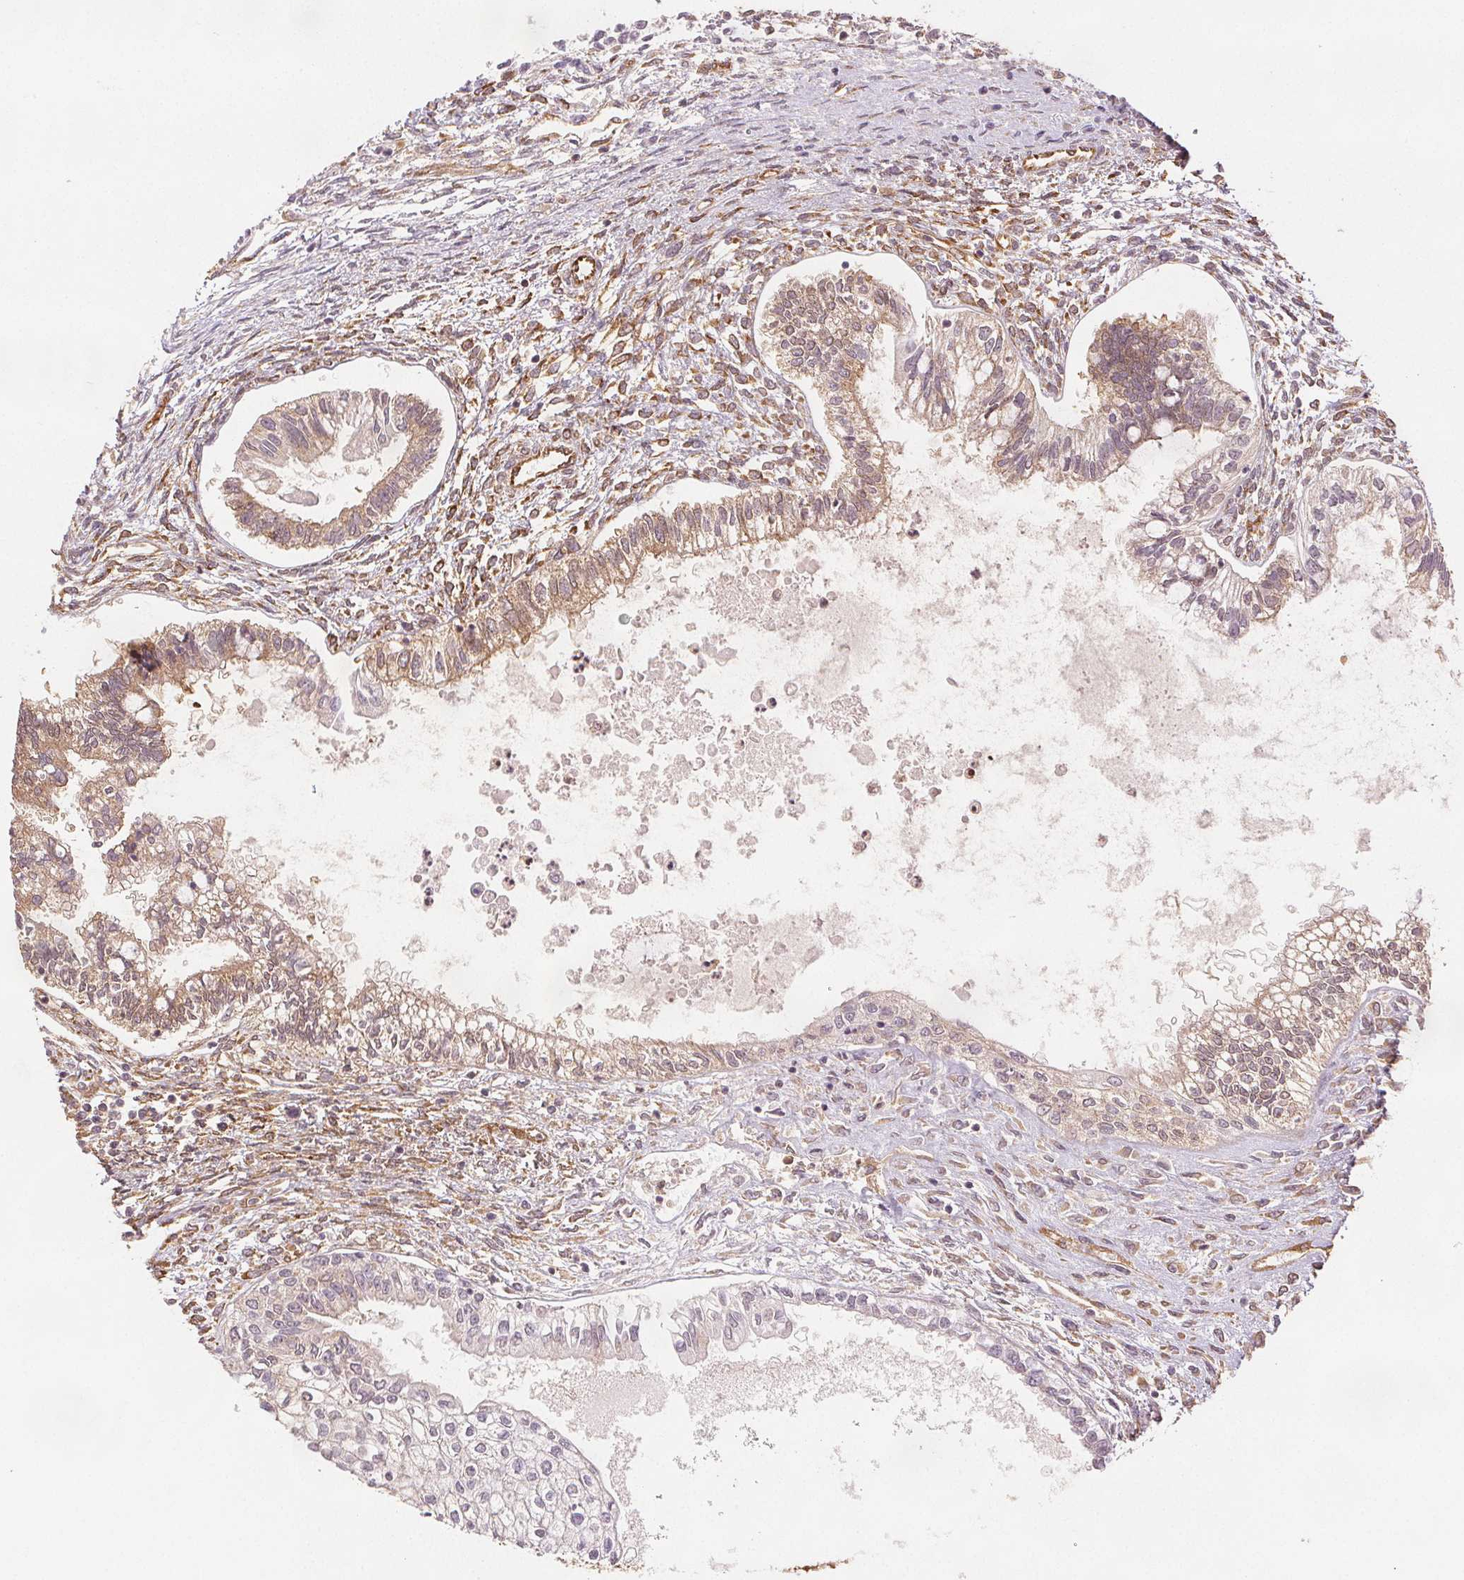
{"staining": {"intensity": "moderate", "quantity": ">75%", "location": "cytoplasmic/membranous"}, "tissue": "testis cancer", "cell_type": "Tumor cells", "image_type": "cancer", "snomed": [{"axis": "morphology", "description": "Carcinoma, Embryonal, NOS"}, {"axis": "topography", "description": "Testis"}], "caption": "Moderate cytoplasmic/membranous staining is seen in approximately >75% of tumor cells in testis embryonal carcinoma.", "gene": "DIAPH2", "patient": {"sex": "male", "age": 37}}